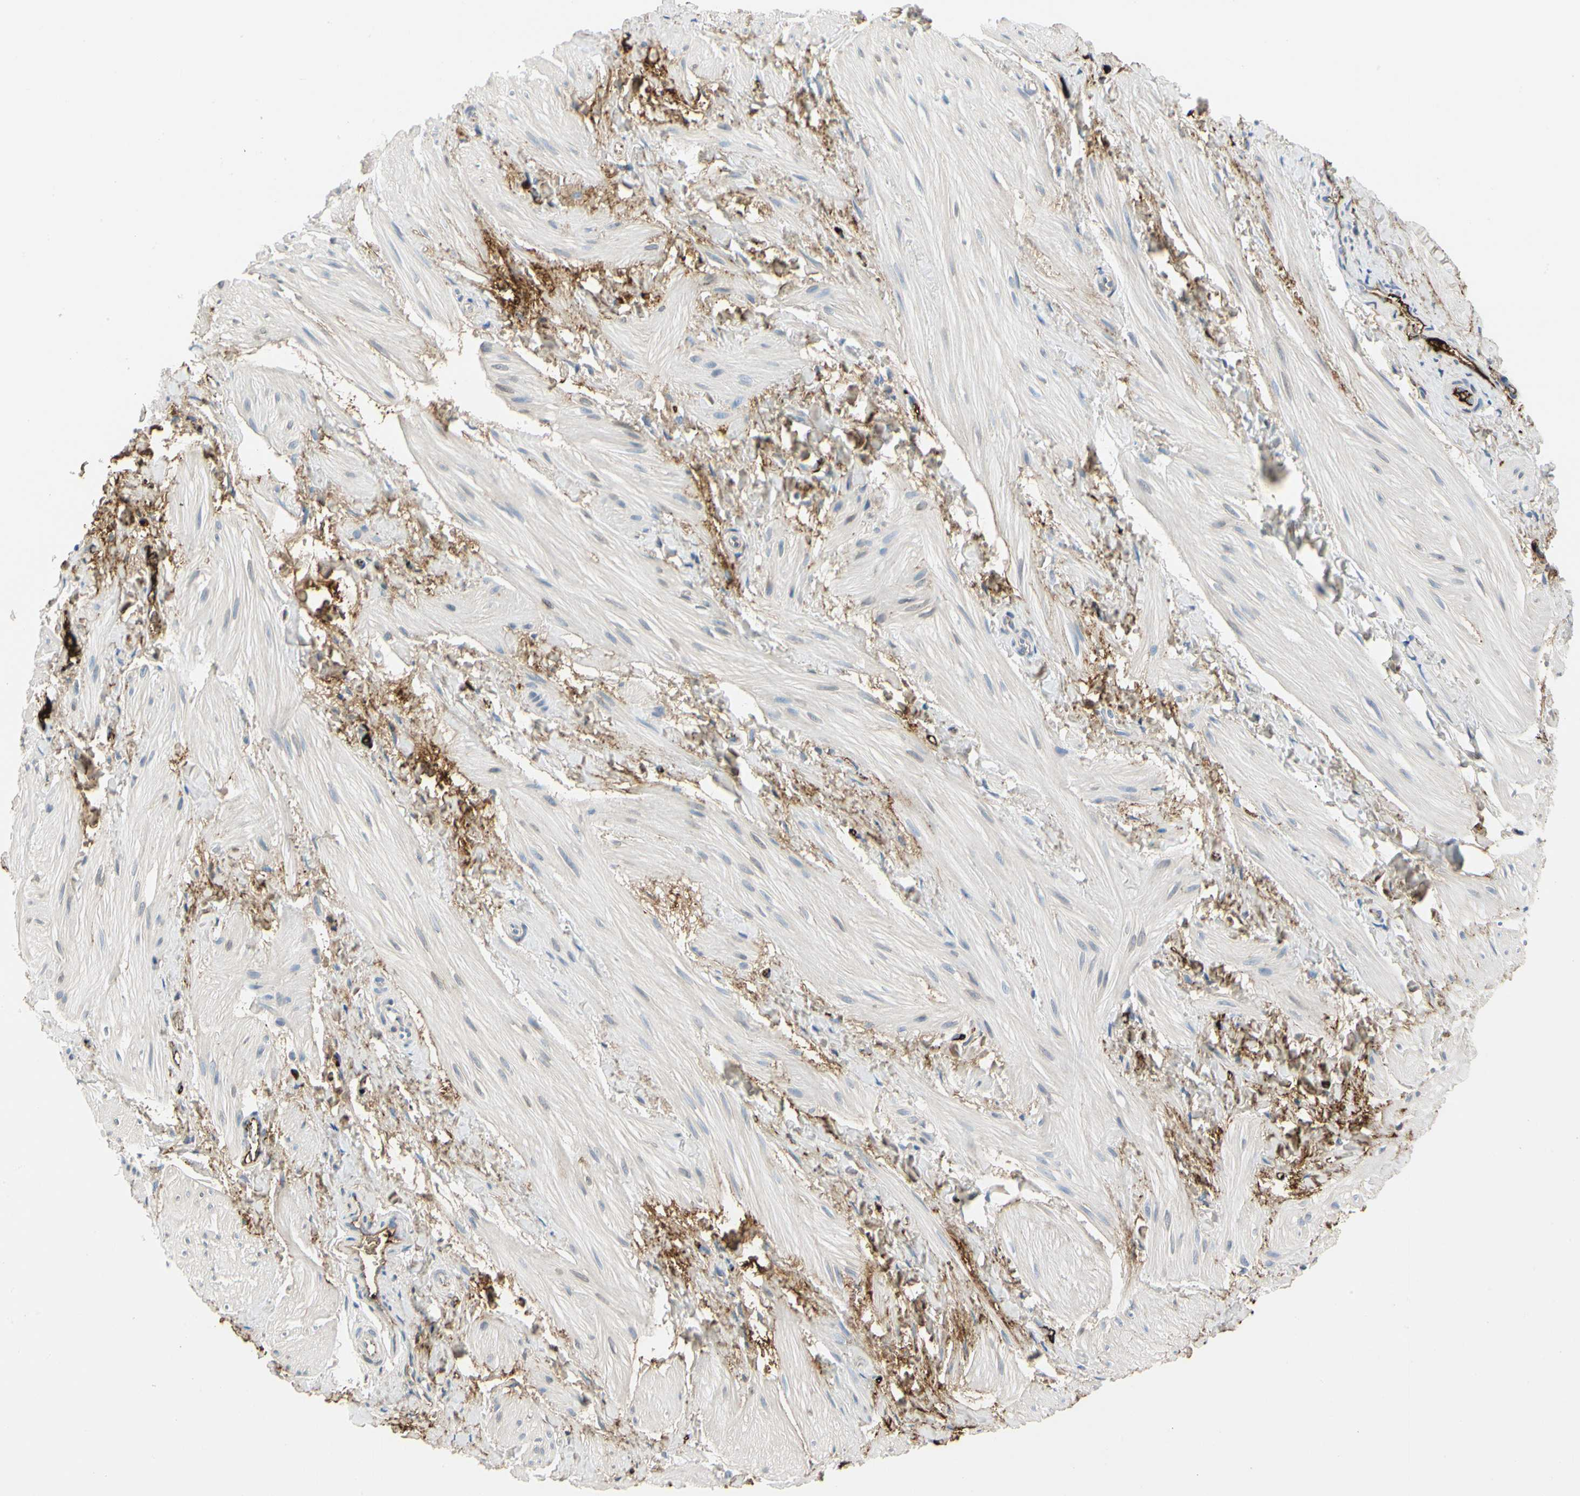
{"staining": {"intensity": "moderate", "quantity": ">75%", "location": "cytoplasmic/membranous"}, "tissue": "smooth muscle", "cell_type": "Smooth muscle cells", "image_type": "normal", "snomed": [{"axis": "morphology", "description": "Normal tissue, NOS"}, {"axis": "topography", "description": "Smooth muscle"}], "caption": "DAB (3,3'-diaminobenzidine) immunohistochemical staining of benign human smooth muscle shows moderate cytoplasmic/membranous protein expression in about >75% of smooth muscle cells.", "gene": "FGB", "patient": {"sex": "male", "age": 16}}